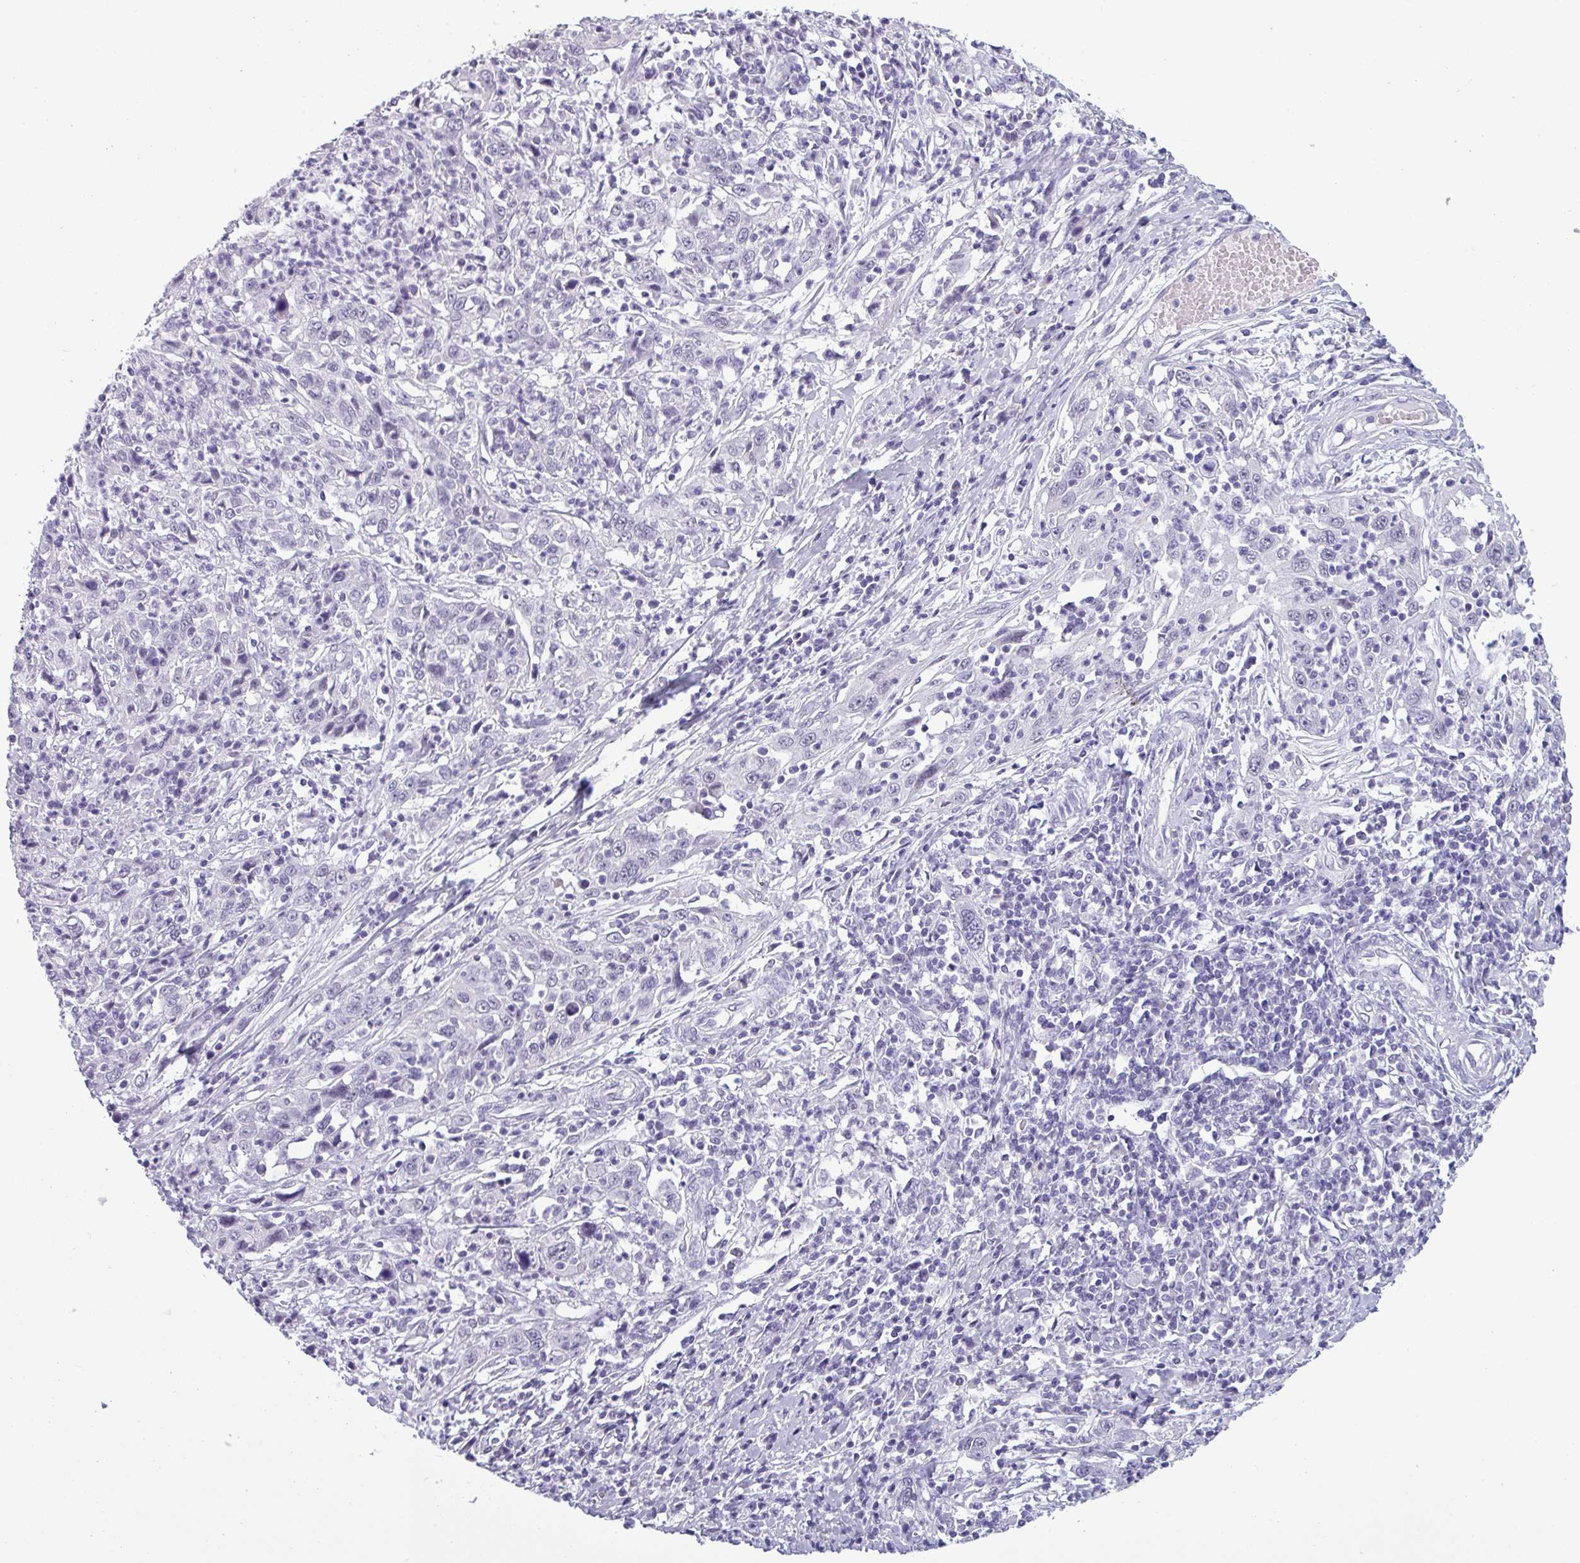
{"staining": {"intensity": "negative", "quantity": "none", "location": "none"}, "tissue": "cervical cancer", "cell_type": "Tumor cells", "image_type": "cancer", "snomed": [{"axis": "morphology", "description": "Squamous cell carcinoma, NOS"}, {"axis": "topography", "description": "Cervix"}], "caption": "Histopathology image shows no significant protein positivity in tumor cells of cervical cancer (squamous cell carcinoma).", "gene": "SRGAP1", "patient": {"sex": "female", "age": 46}}